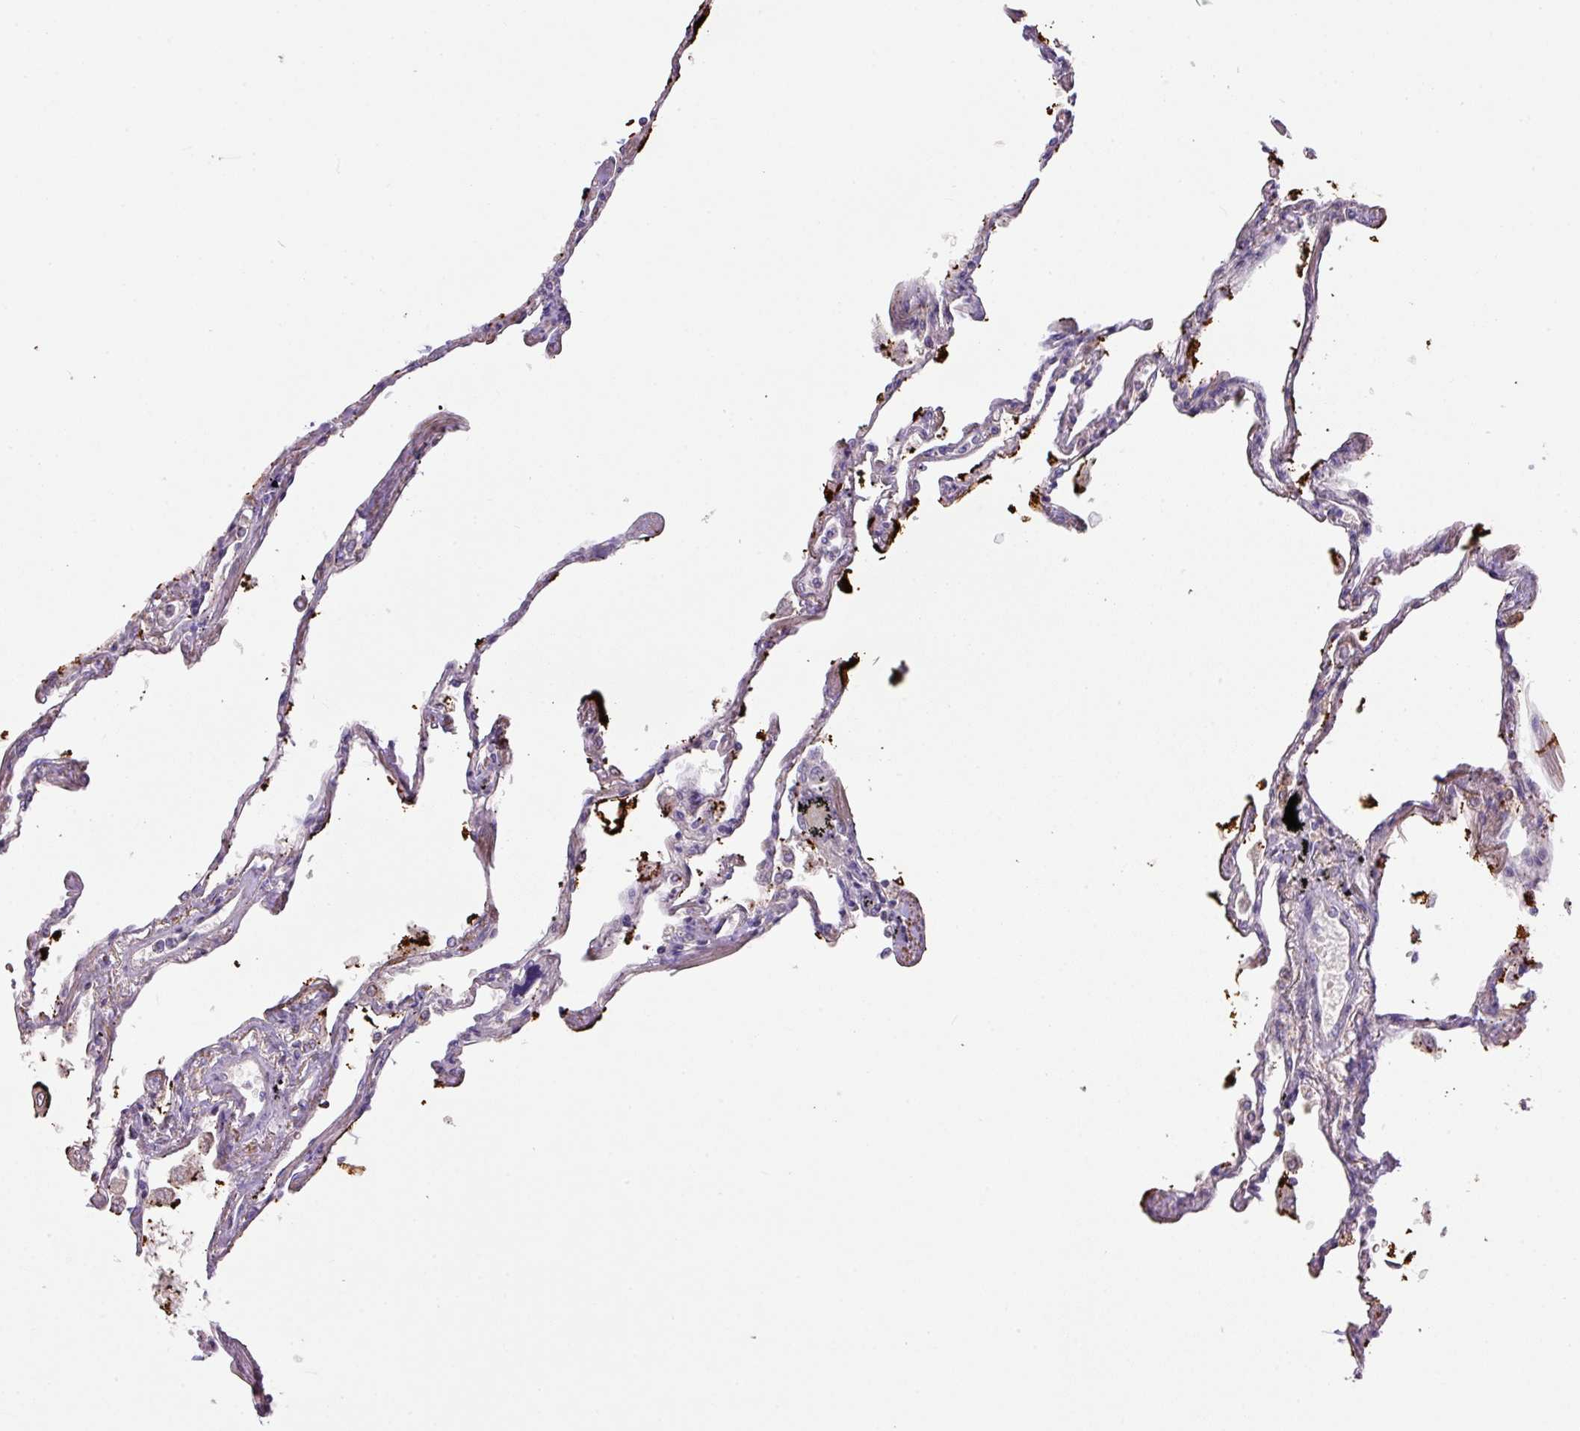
{"staining": {"intensity": "moderate", "quantity": "25%-75%", "location": "cytoplasmic/membranous"}, "tissue": "lung", "cell_type": "Alveolar cells", "image_type": "normal", "snomed": [{"axis": "morphology", "description": "Normal tissue, NOS"}, {"axis": "topography", "description": "Lung"}], "caption": "This histopathology image displays immunohistochemistry (IHC) staining of benign human lung, with medium moderate cytoplasmic/membranous positivity in approximately 25%-75% of alveolar cells.", "gene": "PRADC1", "patient": {"sex": "female", "age": 67}}